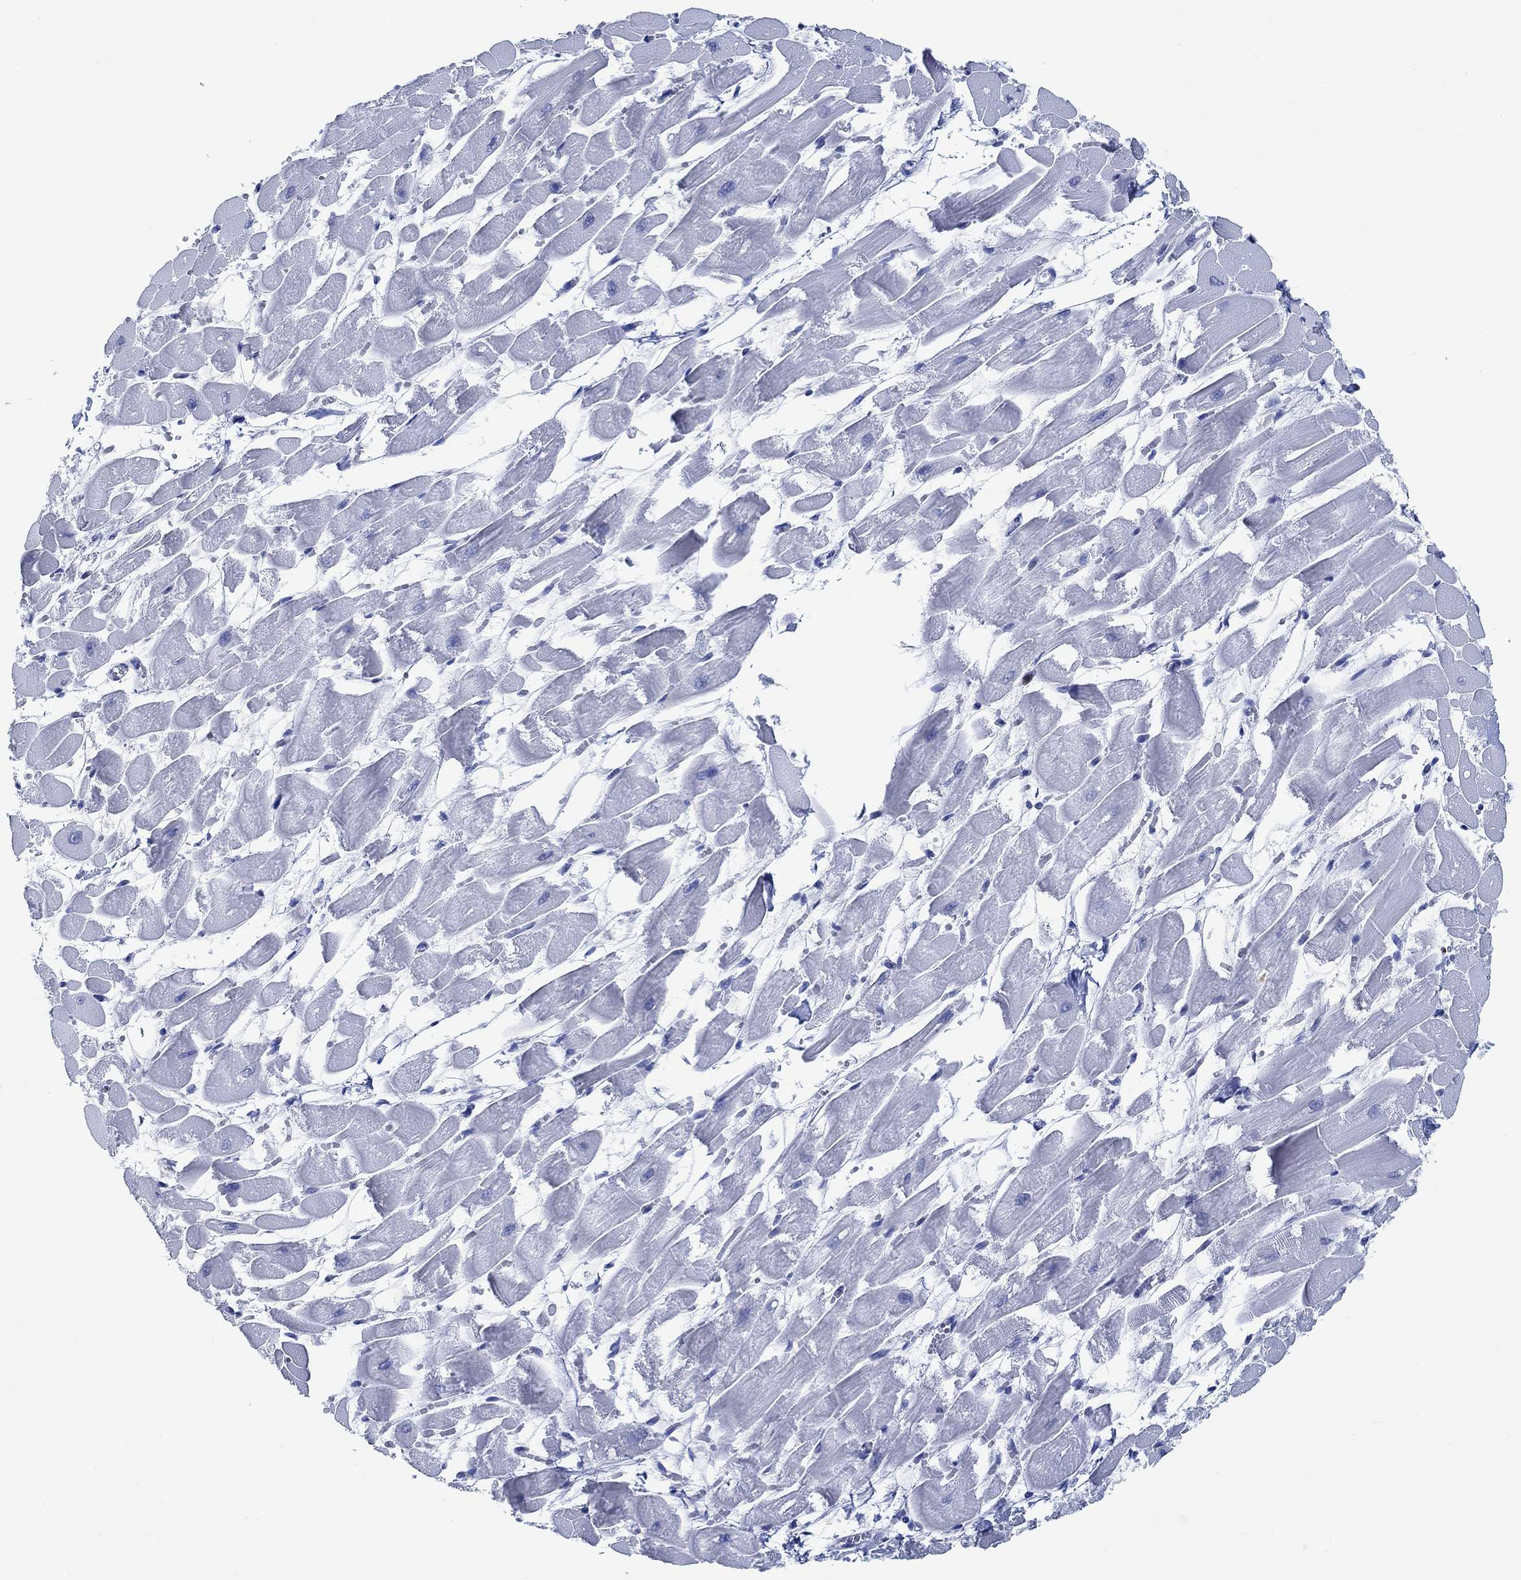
{"staining": {"intensity": "negative", "quantity": "none", "location": "none"}, "tissue": "heart muscle", "cell_type": "Cardiomyocytes", "image_type": "normal", "snomed": [{"axis": "morphology", "description": "Normal tissue, NOS"}, {"axis": "topography", "description": "Heart"}], "caption": "Protein analysis of benign heart muscle displays no significant expression in cardiomyocytes.", "gene": "ZNF671", "patient": {"sex": "female", "age": 52}}